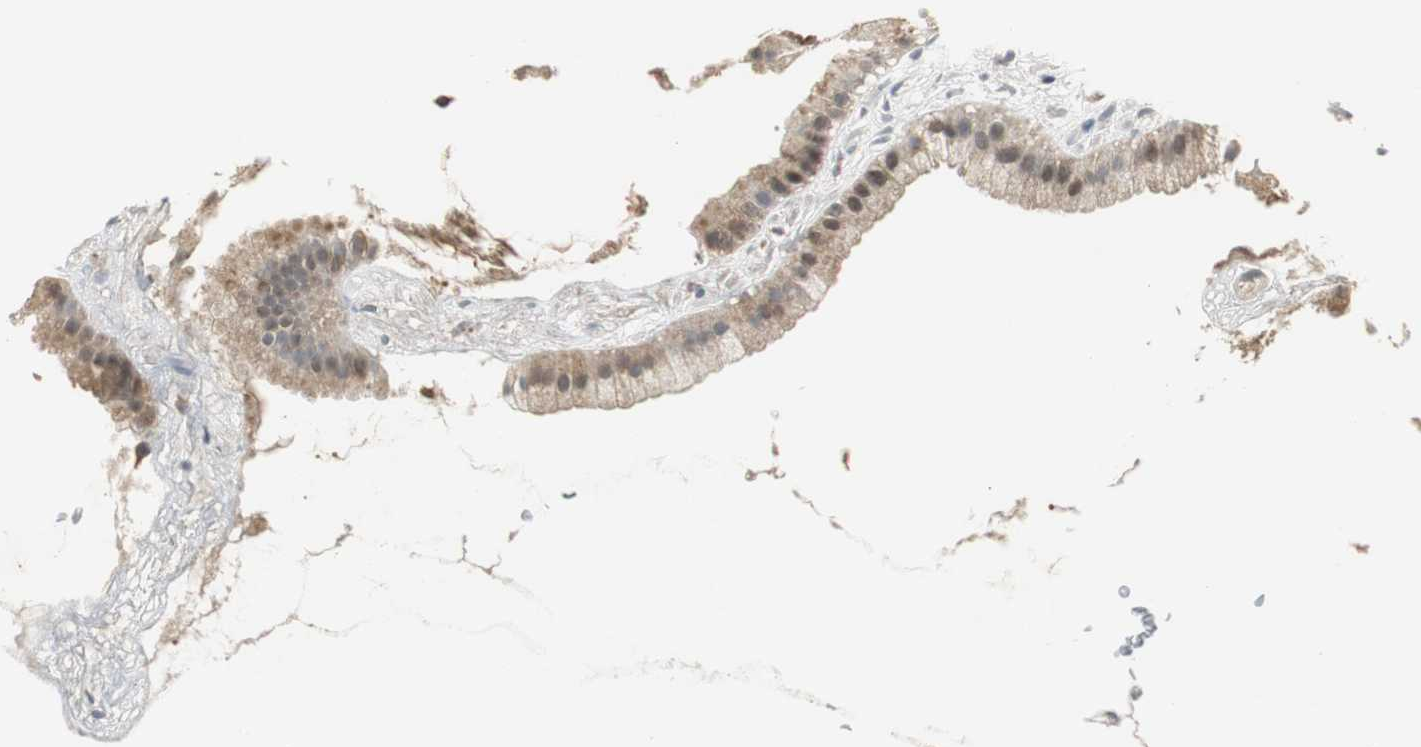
{"staining": {"intensity": "moderate", "quantity": ">75%", "location": "cytoplasmic/membranous,nuclear"}, "tissue": "gallbladder", "cell_type": "Glandular cells", "image_type": "normal", "snomed": [{"axis": "morphology", "description": "Normal tissue, NOS"}, {"axis": "topography", "description": "Gallbladder"}], "caption": "Glandular cells reveal medium levels of moderate cytoplasmic/membranous,nuclear positivity in approximately >75% of cells in normal human gallbladder.", "gene": "PLIN3", "patient": {"sex": "female", "age": 64}}